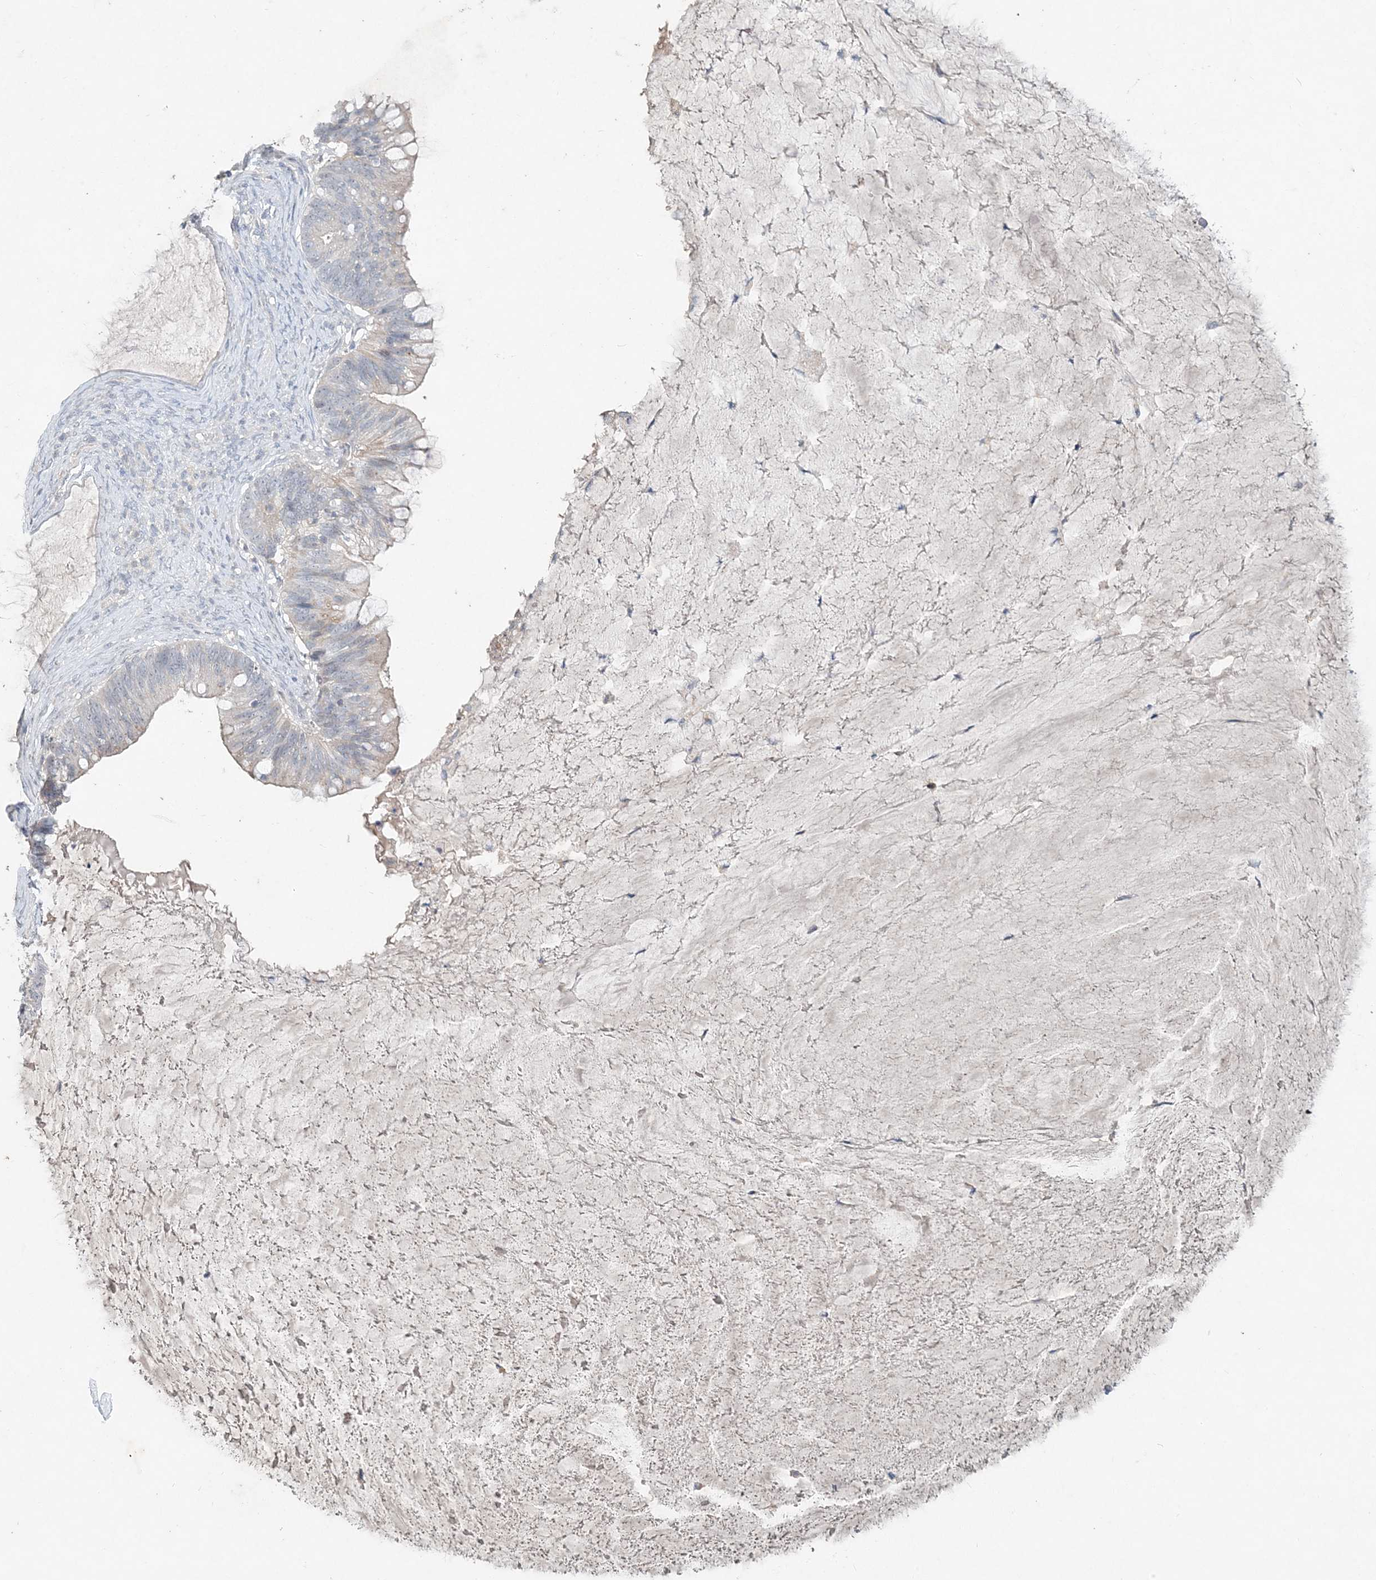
{"staining": {"intensity": "weak", "quantity": "<25%", "location": "cytoplasmic/membranous"}, "tissue": "ovarian cancer", "cell_type": "Tumor cells", "image_type": "cancer", "snomed": [{"axis": "morphology", "description": "Cystadenocarcinoma, mucinous, NOS"}, {"axis": "topography", "description": "Ovary"}], "caption": "This is an IHC histopathology image of mucinous cystadenocarcinoma (ovarian). There is no expression in tumor cells.", "gene": "DNAH5", "patient": {"sex": "female", "age": 61}}